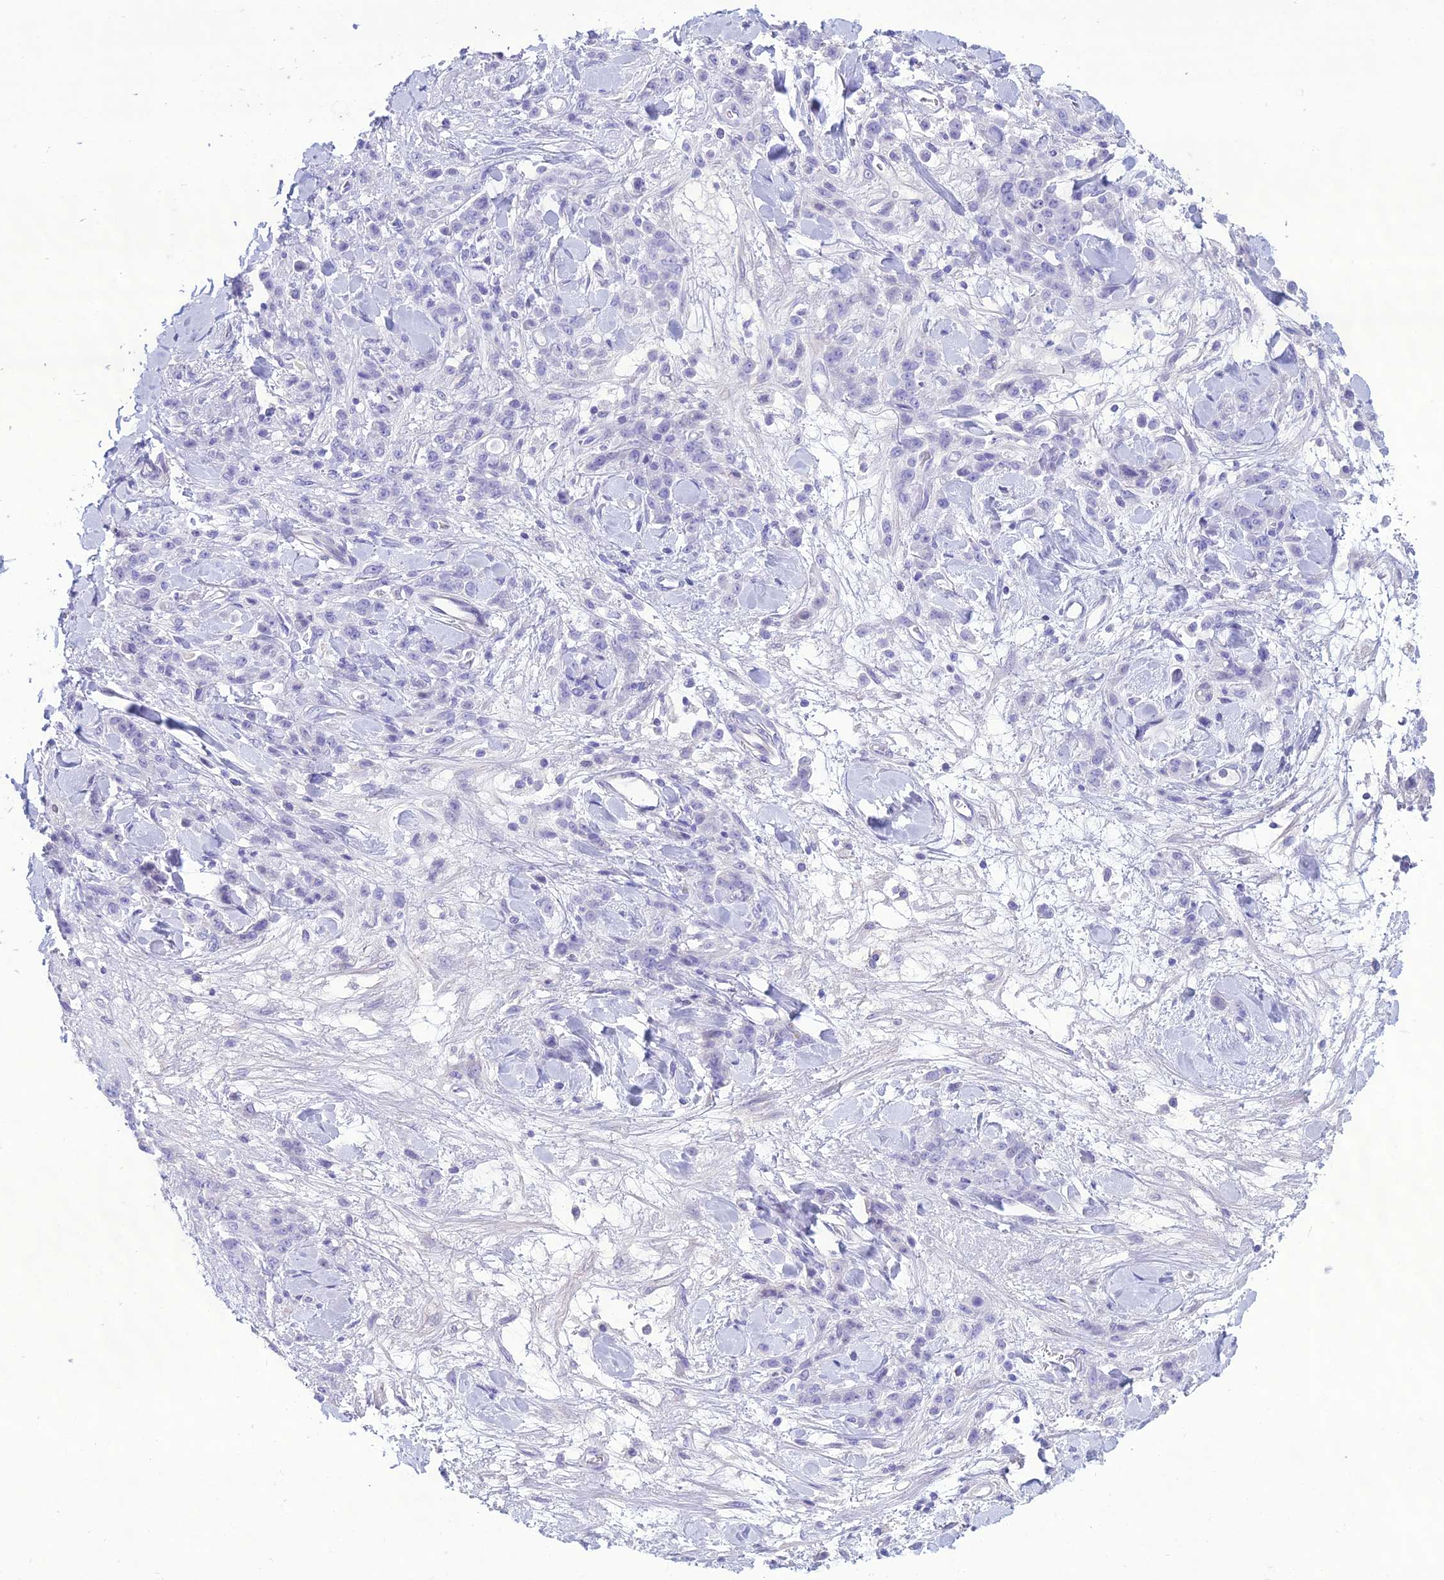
{"staining": {"intensity": "negative", "quantity": "none", "location": "none"}, "tissue": "stomach cancer", "cell_type": "Tumor cells", "image_type": "cancer", "snomed": [{"axis": "morphology", "description": "Normal tissue, NOS"}, {"axis": "morphology", "description": "Adenocarcinoma, NOS"}, {"axis": "topography", "description": "Stomach"}], "caption": "Stomach adenocarcinoma was stained to show a protein in brown. There is no significant staining in tumor cells.", "gene": "CRB2", "patient": {"sex": "male", "age": 82}}